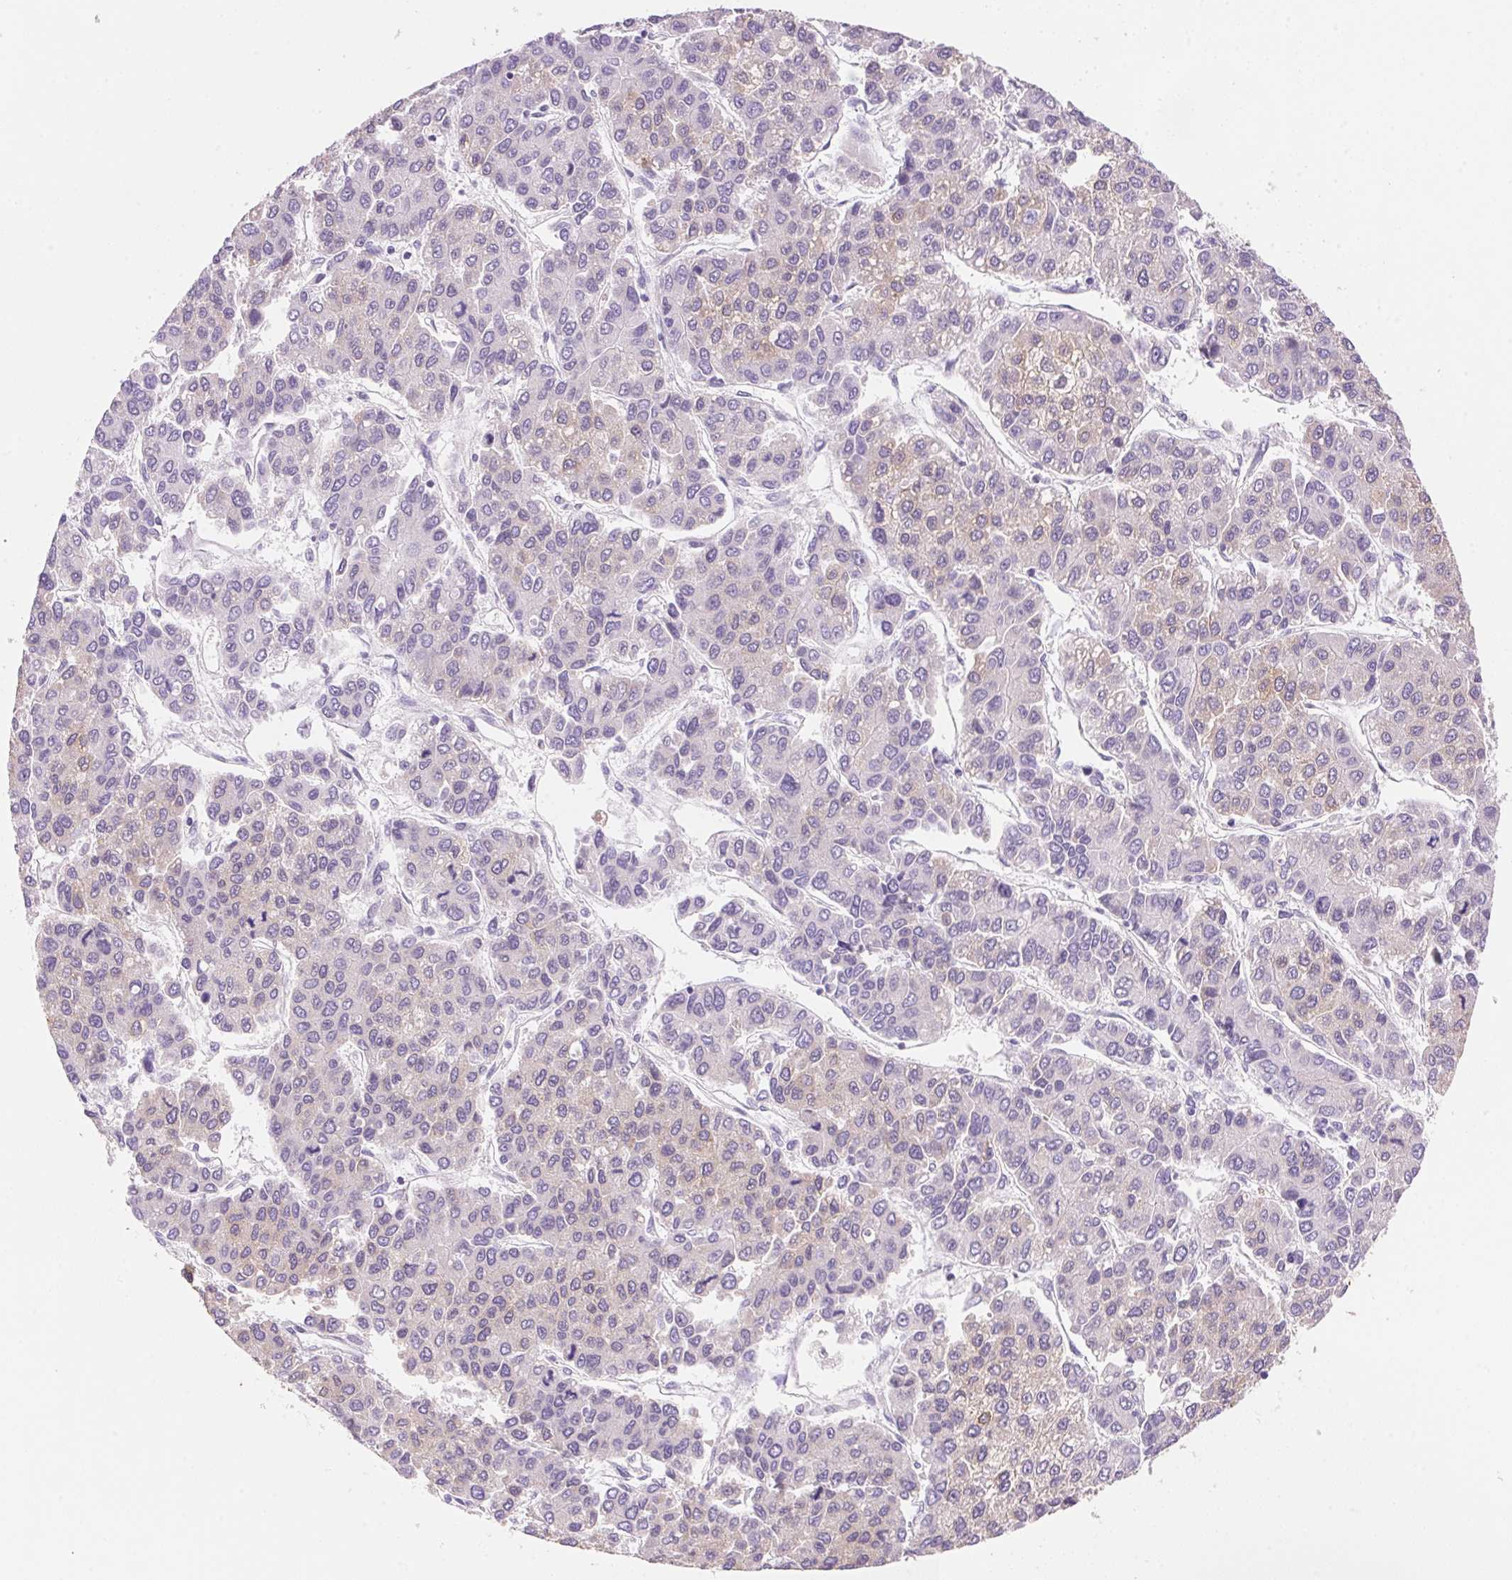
{"staining": {"intensity": "weak", "quantity": "<25%", "location": "cytoplasmic/membranous"}, "tissue": "liver cancer", "cell_type": "Tumor cells", "image_type": "cancer", "snomed": [{"axis": "morphology", "description": "Carcinoma, Hepatocellular, NOS"}, {"axis": "topography", "description": "Liver"}], "caption": "Image shows no significant protein expression in tumor cells of hepatocellular carcinoma (liver).", "gene": "DHCR24", "patient": {"sex": "female", "age": 66}}